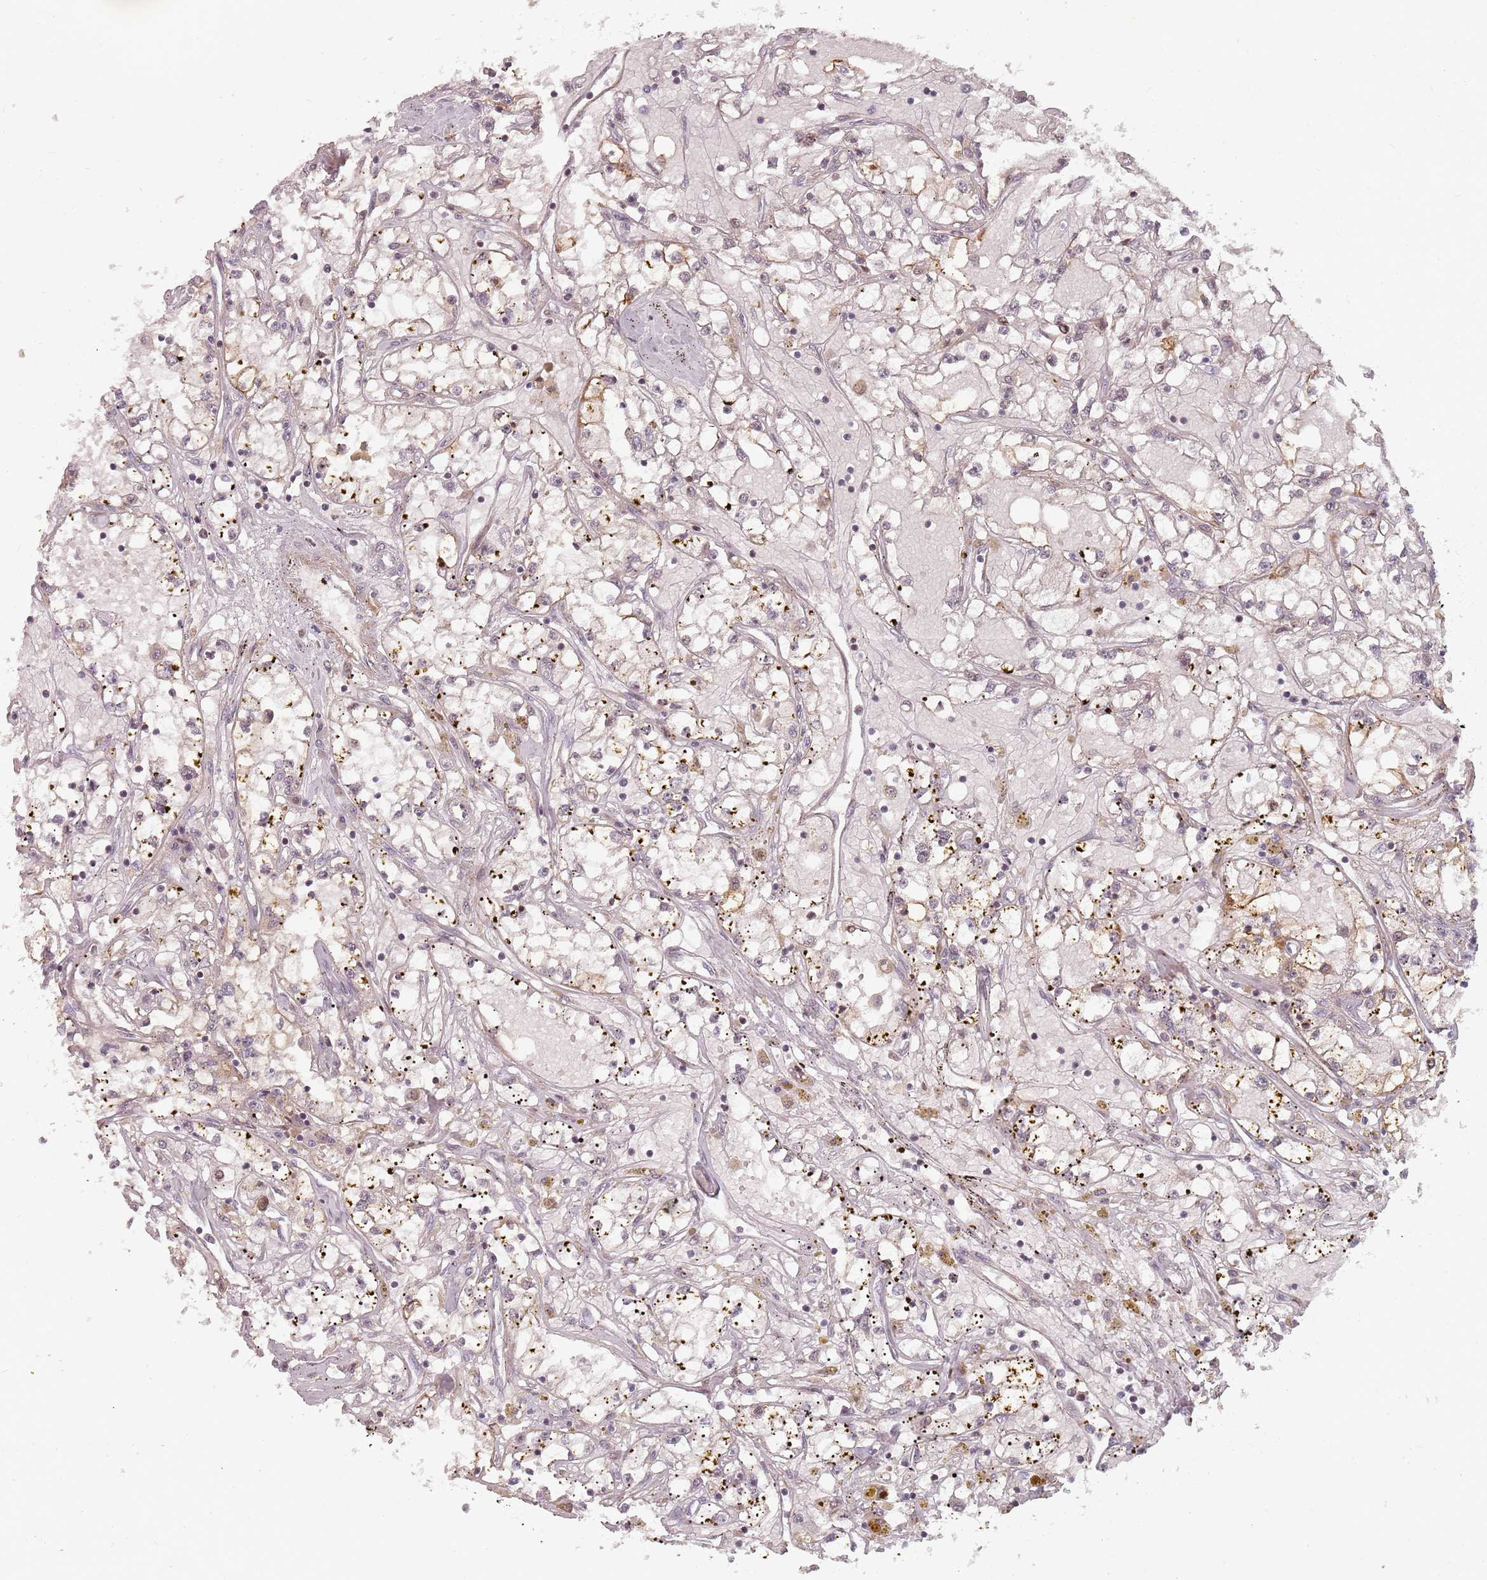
{"staining": {"intensity": "negative", "quantity": "none", "location": "none"}, "tissue": "renal cancer", "cell_type": "Tumor cells", "image_type": "cancer", "snomed": [{"axis": "morphology", "description": "Adenocarcinoma, NOS"}, {"axis": "topography", "description": "Kidney"}], "caption": "Immunohistochemistry micrograph of renal cancer (adenocarcinoma) stained for a protein (brown), which displays no positivity in tumor cells.", "gene": "RPS6KA2", "patient": {"sex": "male", "age": 56}}